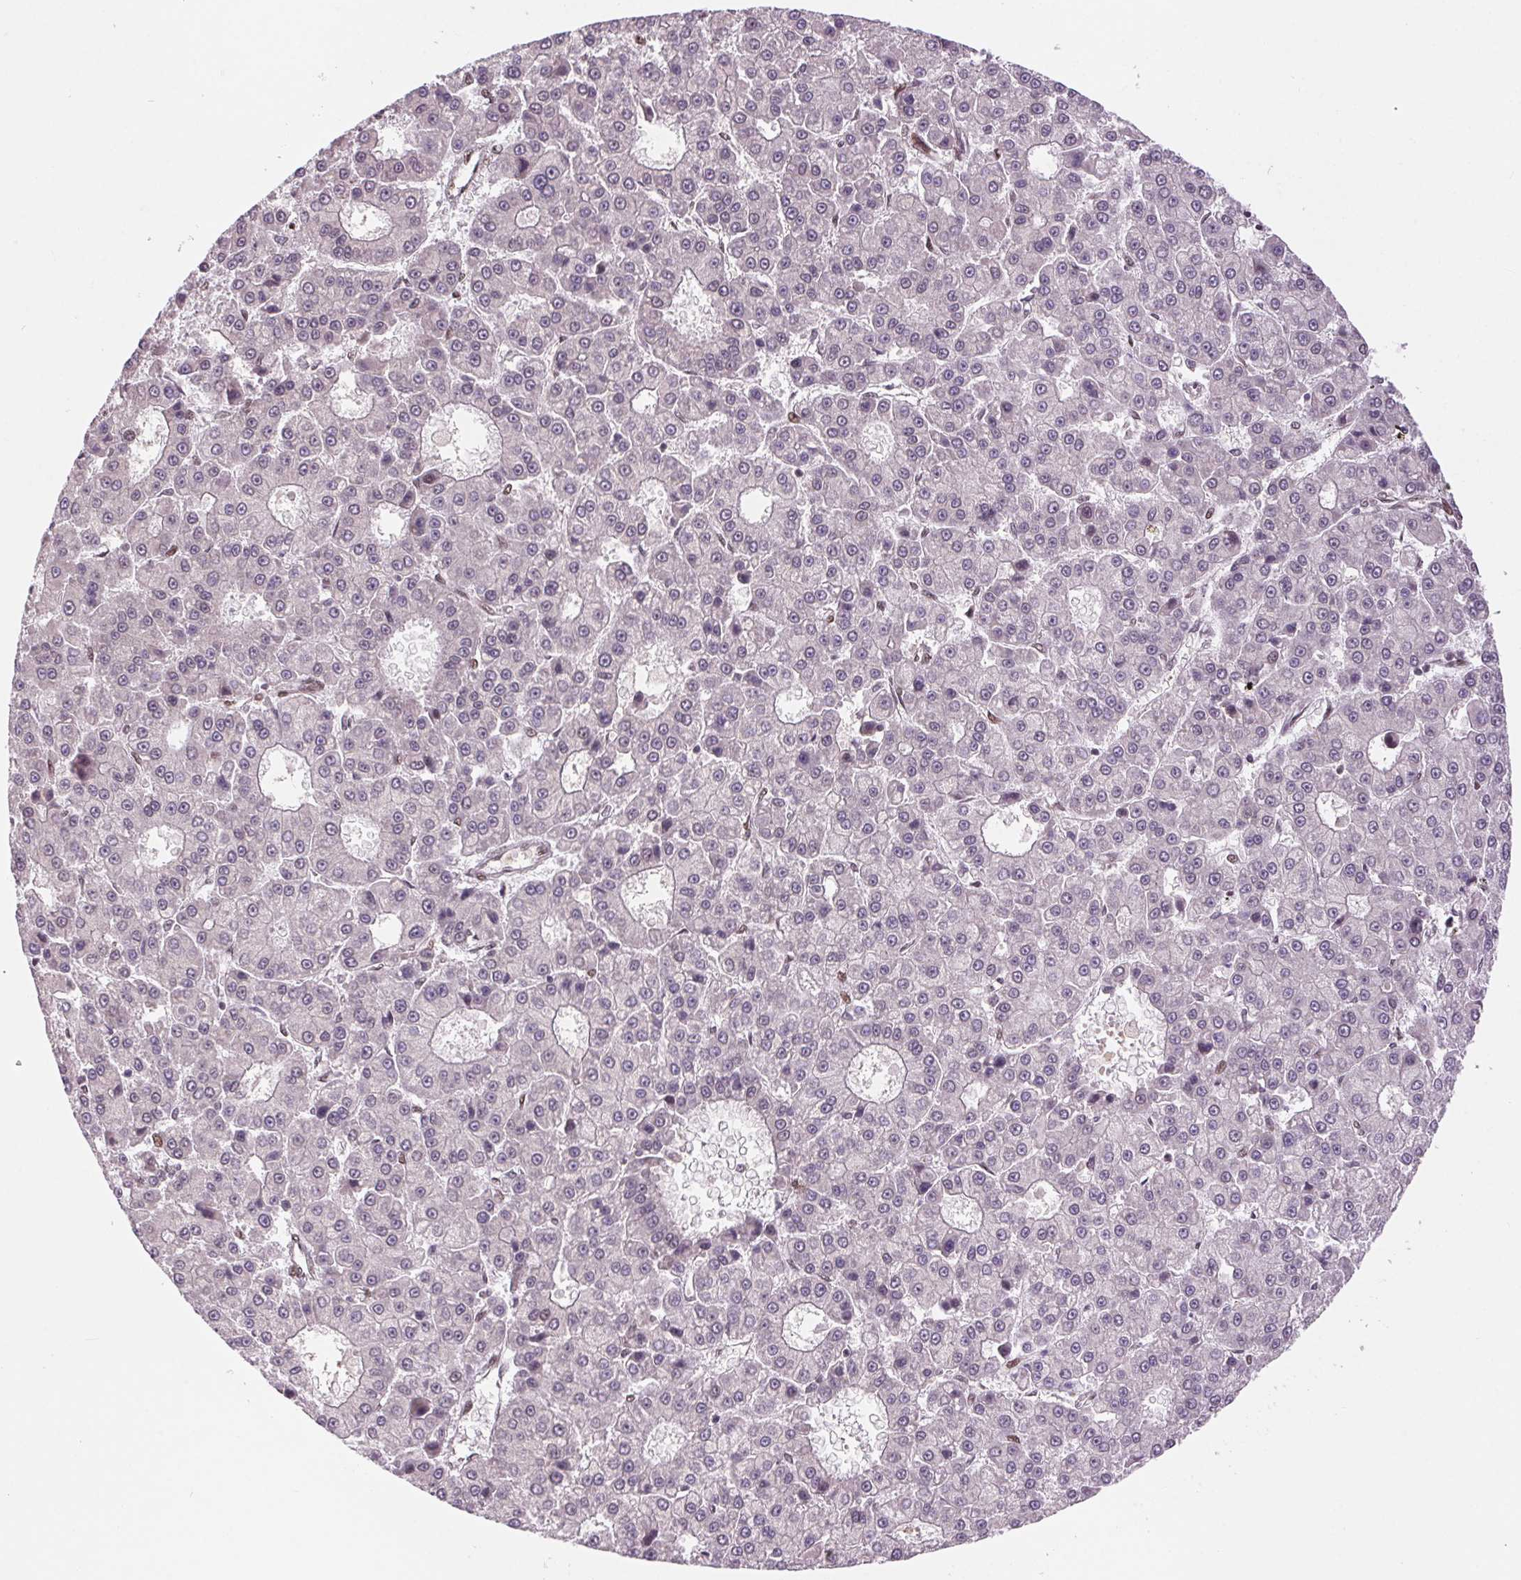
{"staining": {"intensity": "negative", "quantity": "none", "location": "none"}, "tissue": "liver cancer", "cell_type": "Tumor cells", "image_type": "cancer", "snomed": [{"axis": "morphology", "description": "Carcinoma, Hepatocellular, NOS"}, {"axis": "topography", "description": "Liver"}], "caption": "DAB (3,3'-diaminobenzidine) immunohistochemical staining of liver hepatocellular carcinoma reveals no significant positivity in tumor cells.", "gene": "RAD23A", "patient": {"sex": "male", "age": 70}}